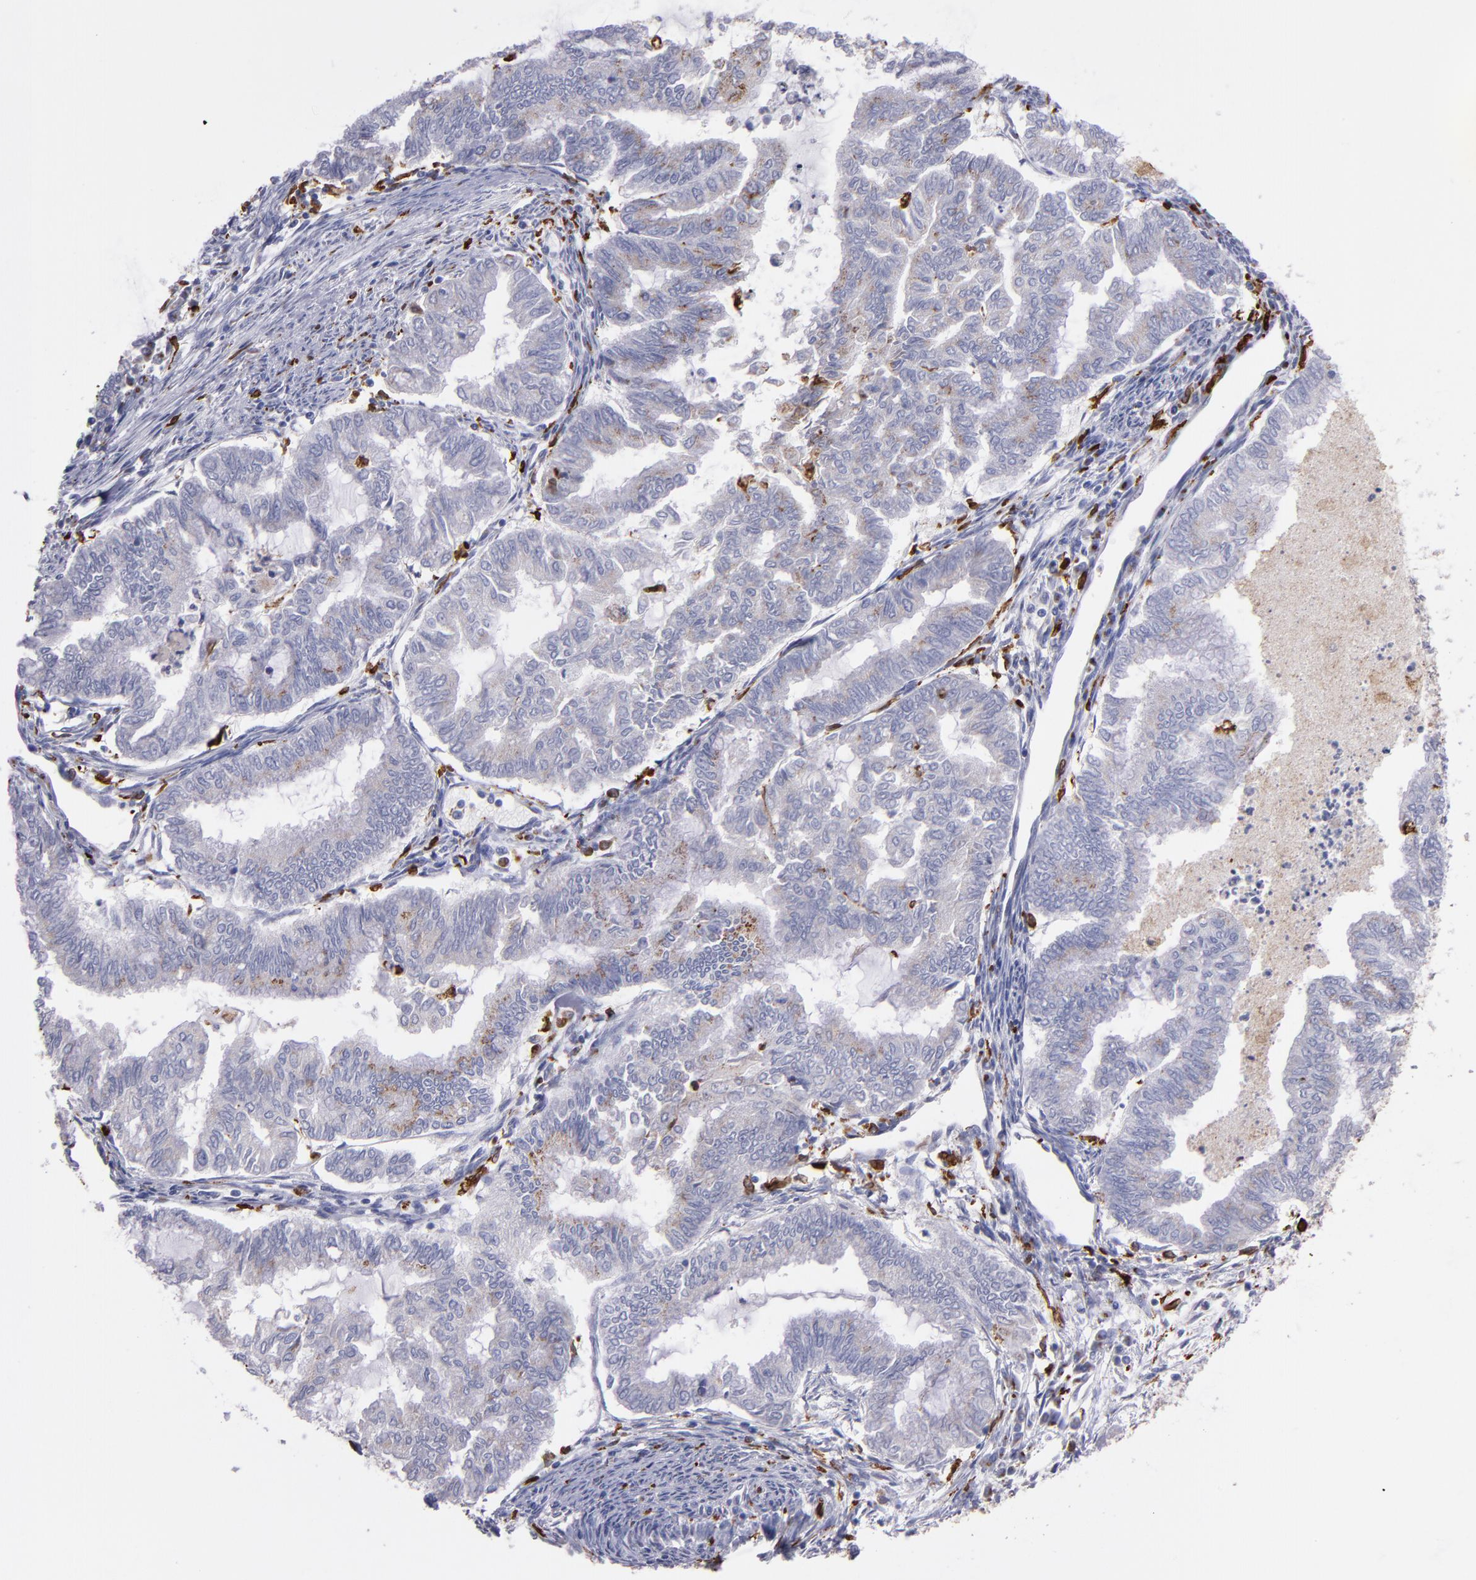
{"staining": {"intensity": "weak", "quantity": ">75%", "location": "cytoplasmic/membranous"}, "tissue": "endometrial cancer", "cell_type": "Tumor cells", "image_type": "cancer", "snomed": [{"axis": "morphology", "description": "Adenocarcinoma, NOS"}, {"axis": "topography", "description": "Endometrium"}], "caption": "Adenocarcinoma (endometrial) tissue shows weak cytoplasmic/membranous positivity in approximately >75% of tumor cells", "gene": "PTGS1", "patient": {"sex": "female", "age": 79}}